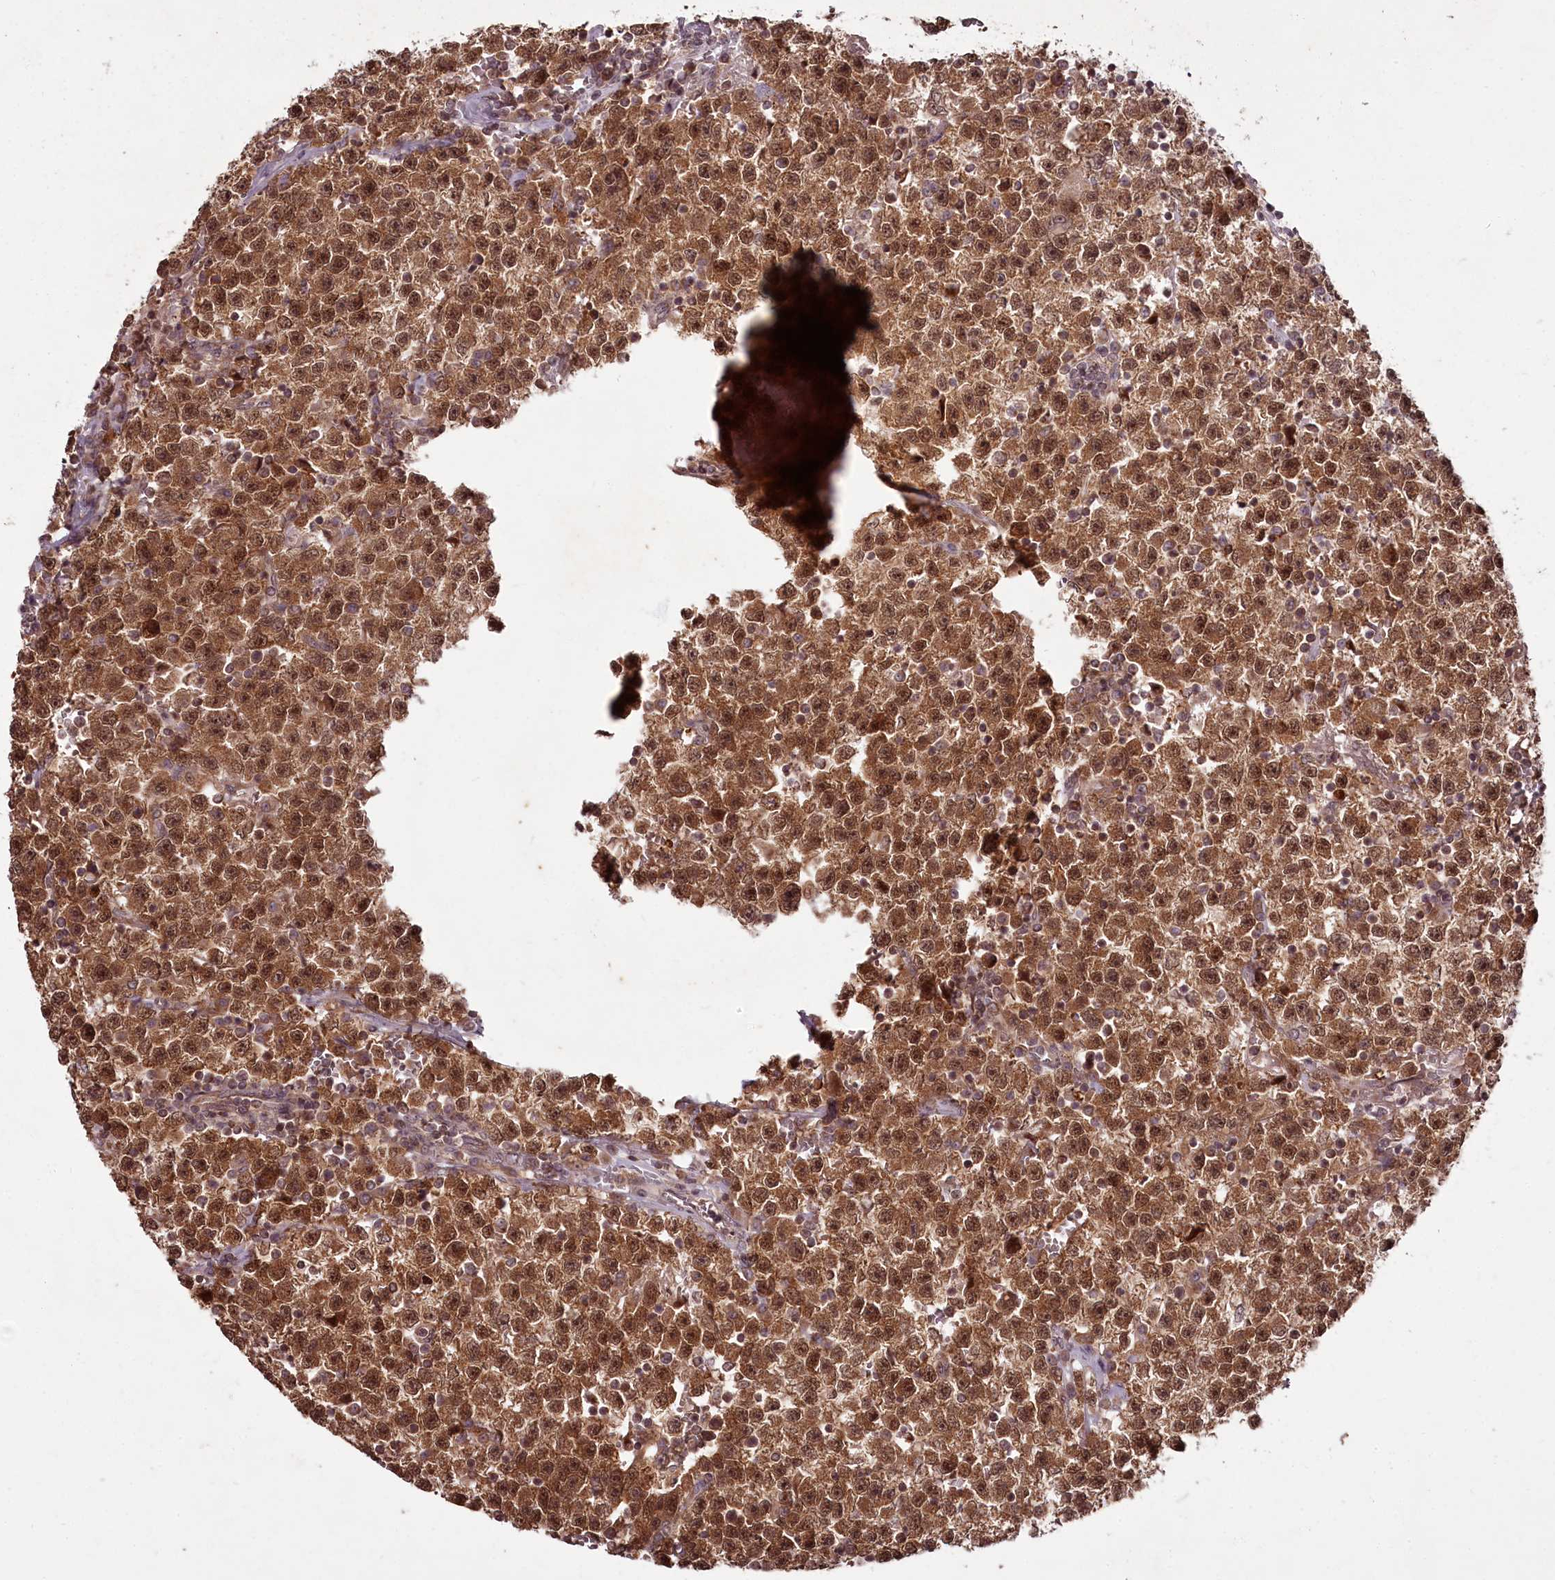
{"staining": {"intensity": "moderate", "quantity": ">75%", "location": "cytoplasmic/membranous,nuclear"}, "tissue": "testis cancer", "cell_type": "Tumor cells", "image_type": "cancer", "snomed": [{"axis": "morphology", "description": "Seminoma, NOS"}, {"axis": "topography", "description": "Testis"}], "caption": "Immunohistochemical staining of human seminoma (testis) exhibits medium levels of moderate cytoplasmic/membranous and nuclear protein expression in about >75% of tumor cells.", "gene": "PCBP2", "patient": {"sex": "male", "age": 22}}